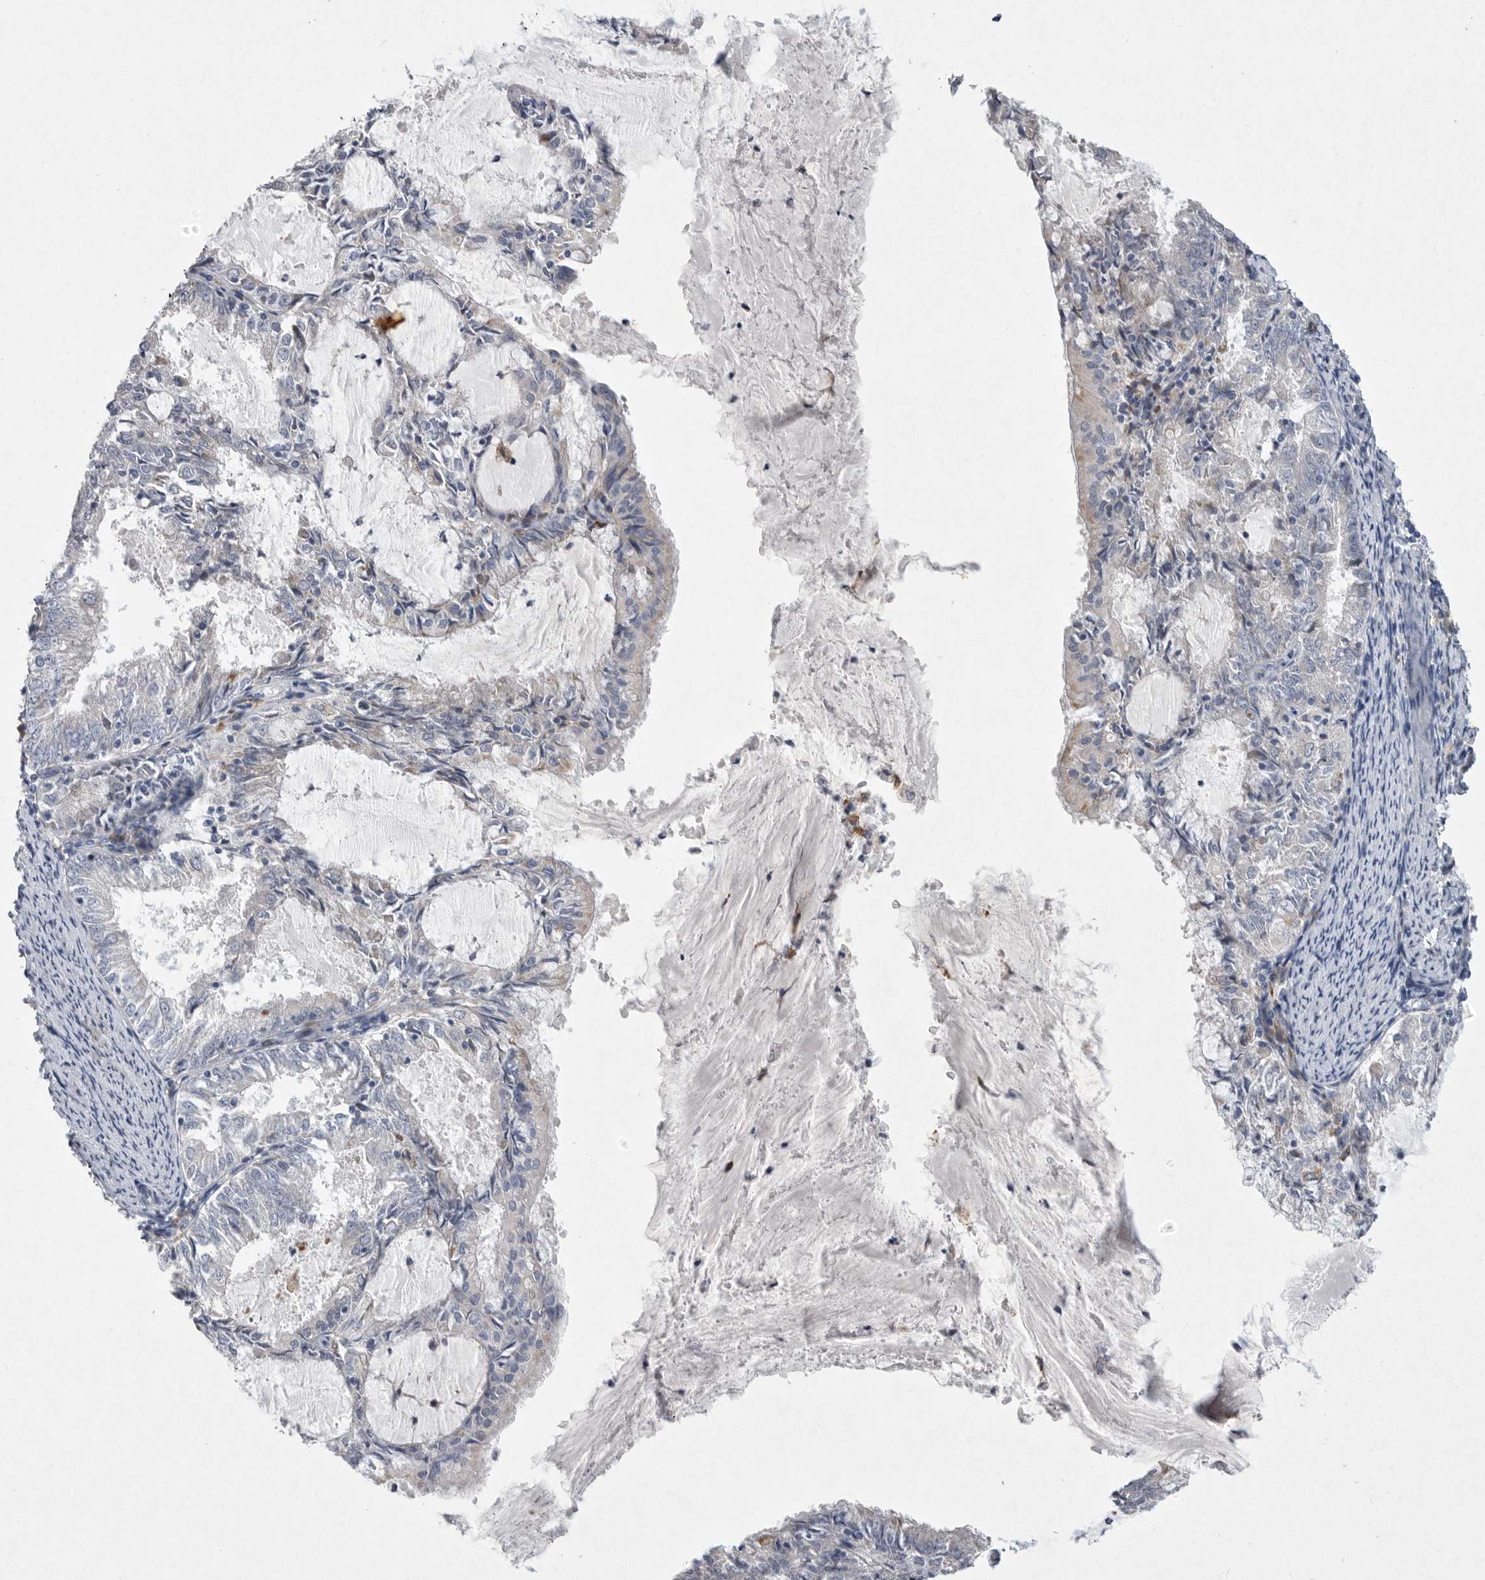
{"staining": {"intensity": "negative", "quantity": "none", "location": "none"}, "tissue": "endometrial cancer", "cell_type": "Tumor cells", "image_type": "cancer", "snomed": [{"axis": "morphology", "description": "Adenocarcinoma, NOS"}, {"axis": "topography", "description": "Endometrium"}], "caption": "Tumor cells are negative for protein expression in human endometrial cancer.", "gene": "EDEM3", "patient": {"sex": "female", "age": 57}}